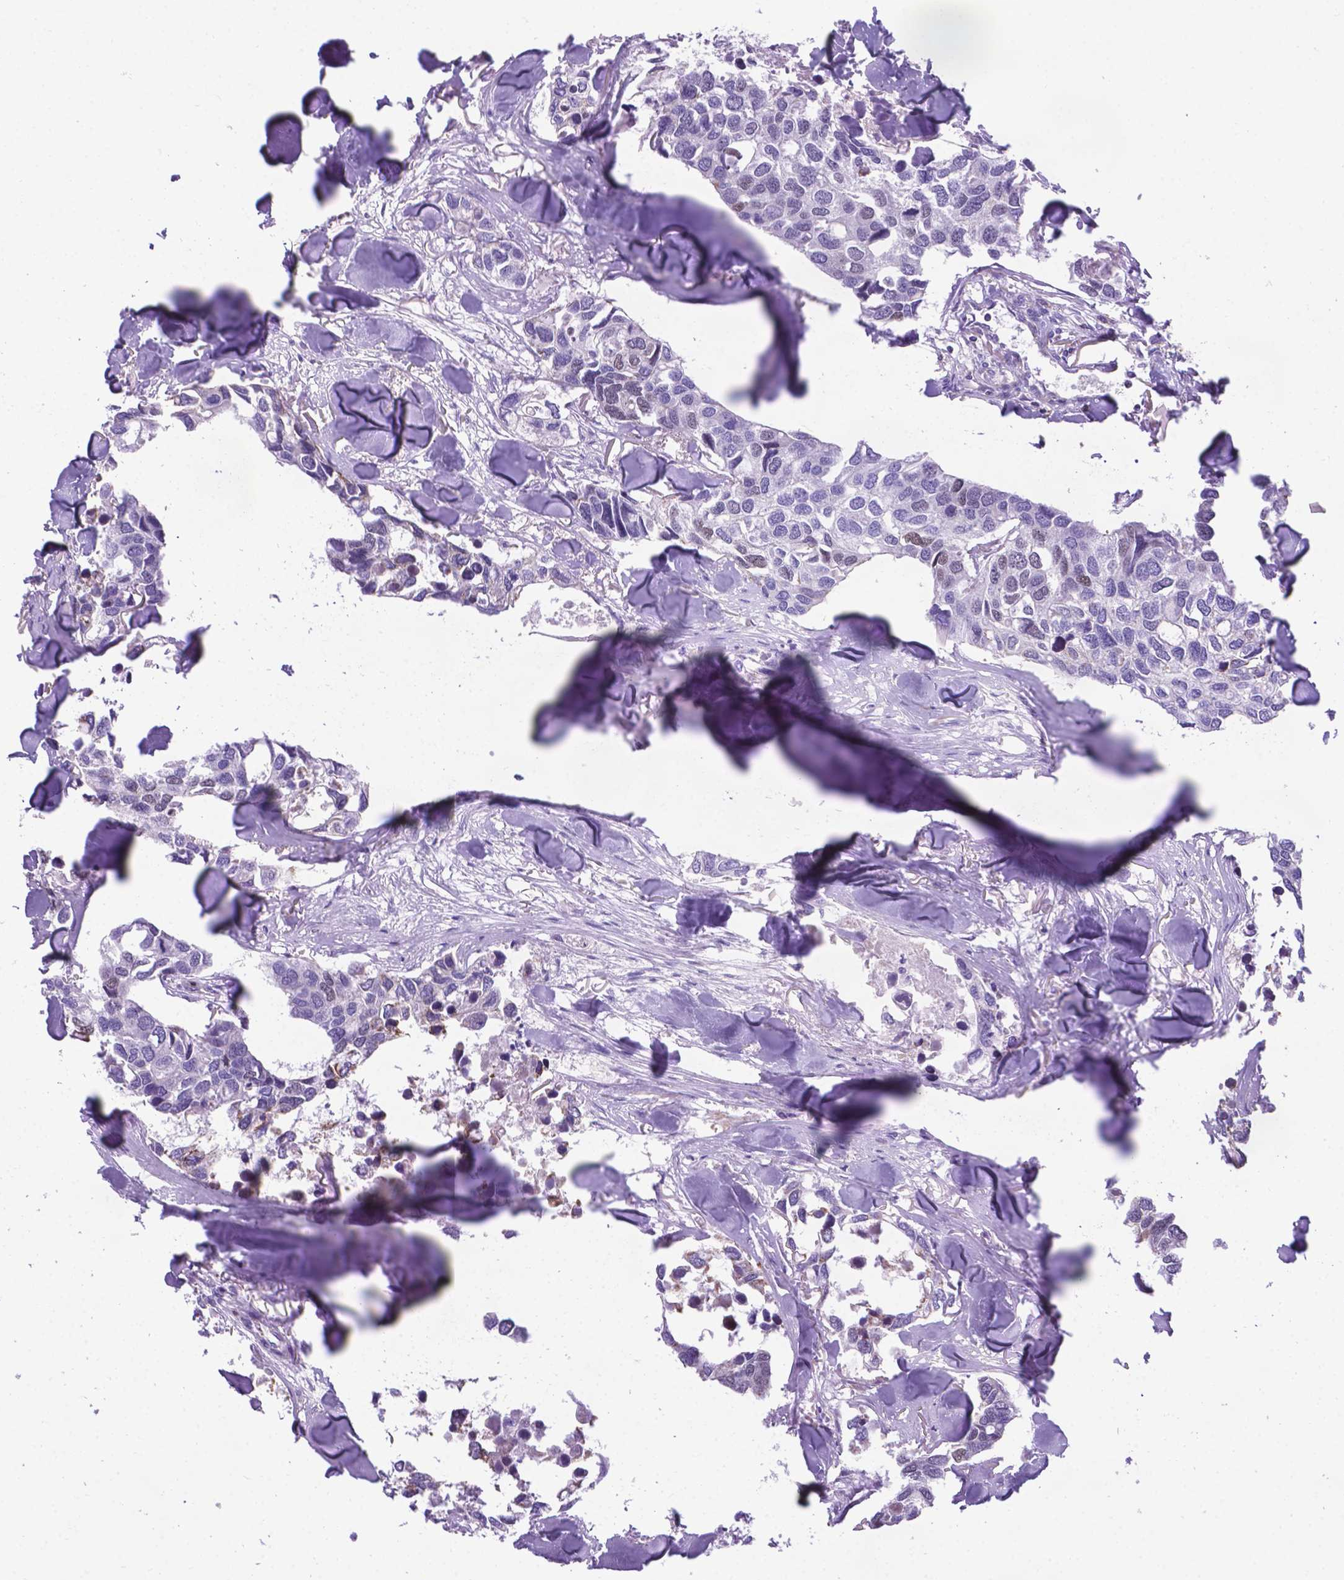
{"staining": {"intensity": "negative", "quantity": "none", "location": "none"}, "tissue": "breast cancer", "cell_type": "Tumor cells", "image_type": "cancer", "snomed": [{"axis": "morphology", "description": "Duct carcinoma"}, {"axis": "topography", "description": "Breast"}], "caption": "Tumor cells show no significant positivity in breast invasive ductal carcinoma.", "gene": "POU3F3", "patient": {"sex": "female", "age": 83}}